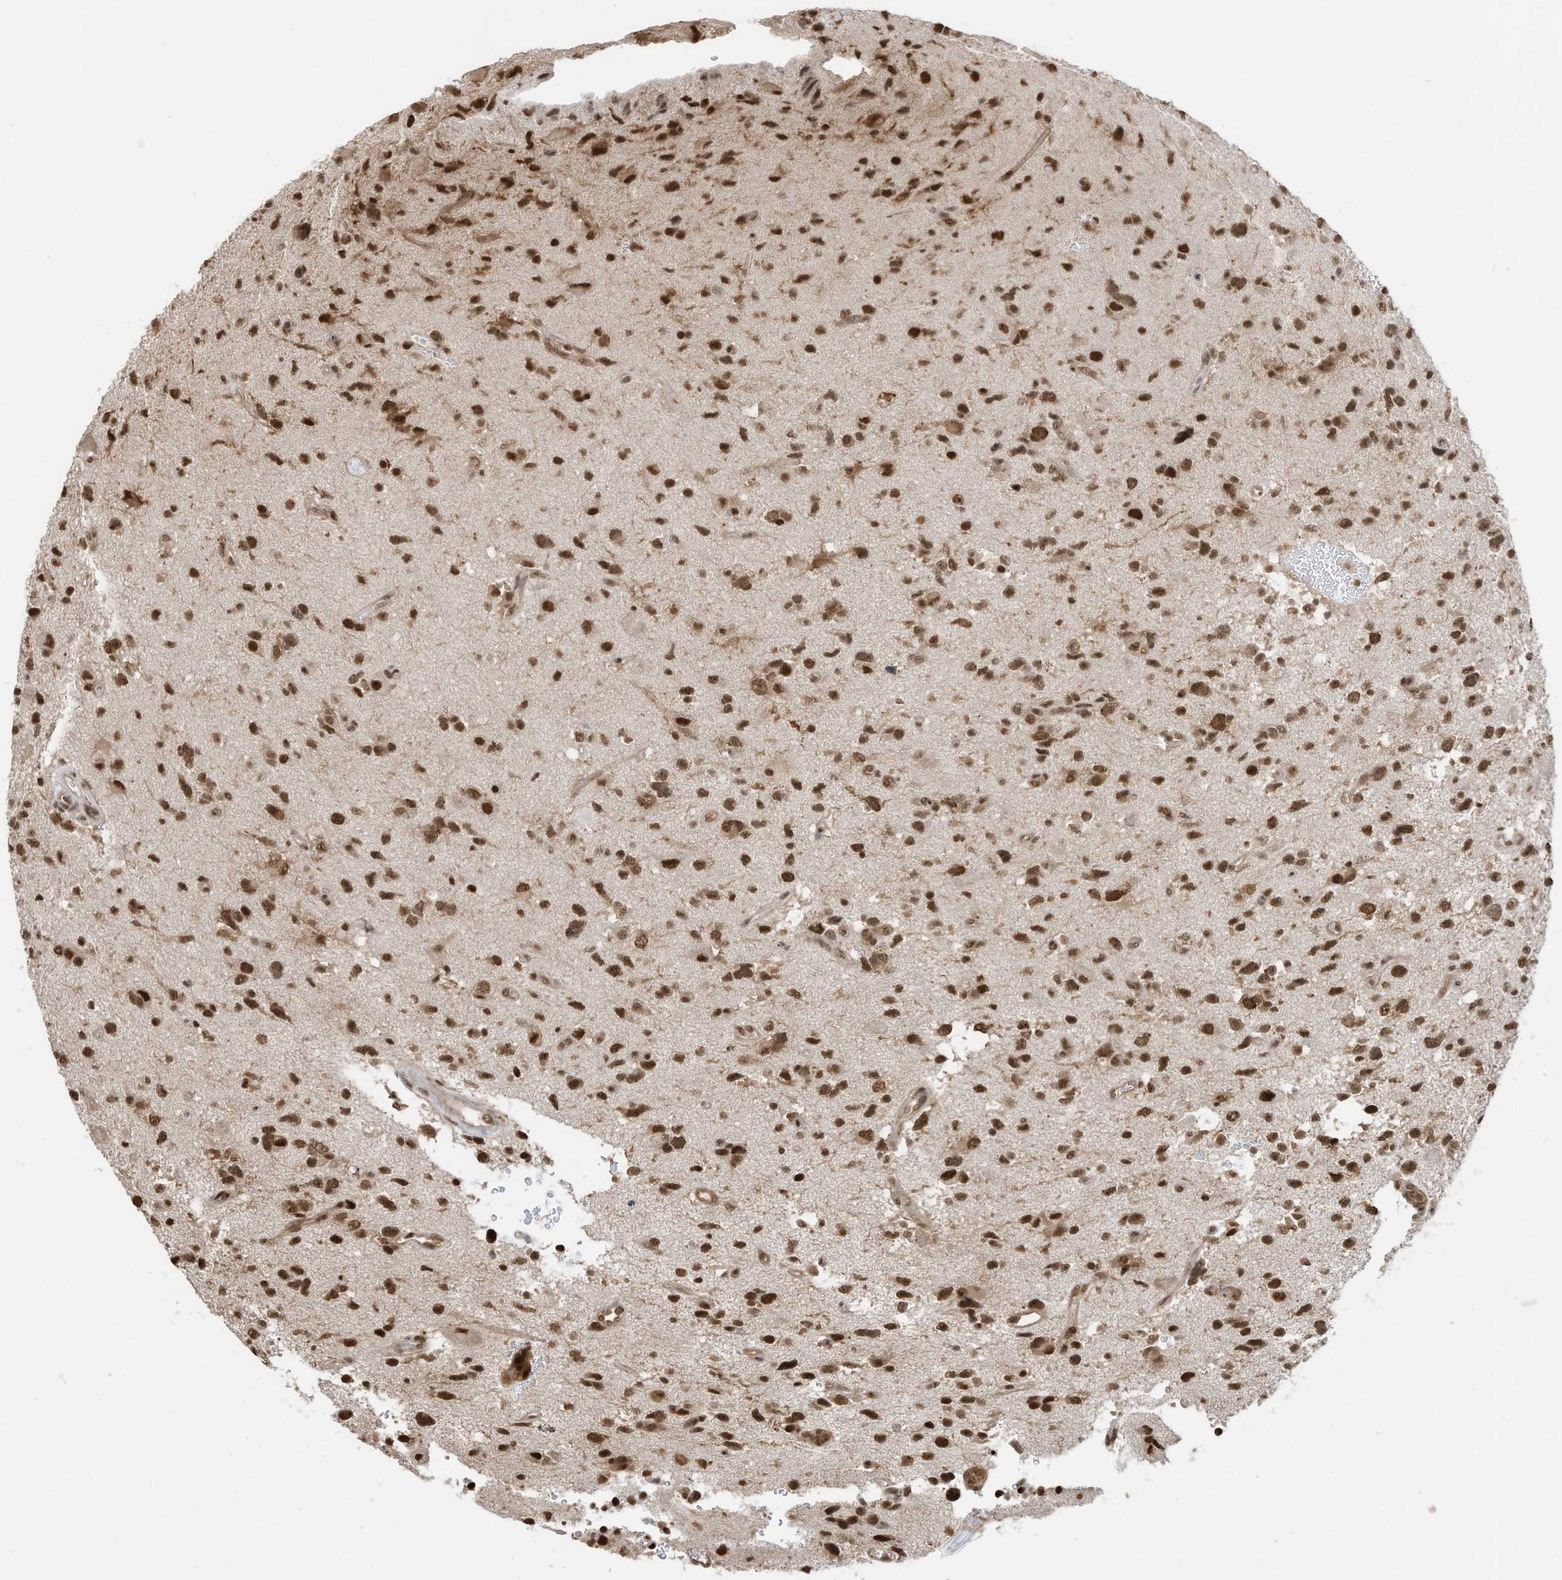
{"staining": {"intensity": "moderate", "quantity": ">75%", "location": "nuclear"}, "tissue": "glioma", "cell_type": "Tumor cells", "image_type": "cancer", "snomed": [{"axis": "morphology", "description": "Glioma, malignant, High grade"}, {"axis": "topography", "description": "Brain"}], "caption": "Protein expression analysis of malignant high-grade glioma reveals moderate nuclear positivity in about >75% of tumor cells.", "gene": "ZNF195", "patient": {"sex": "male", "age": 33}}